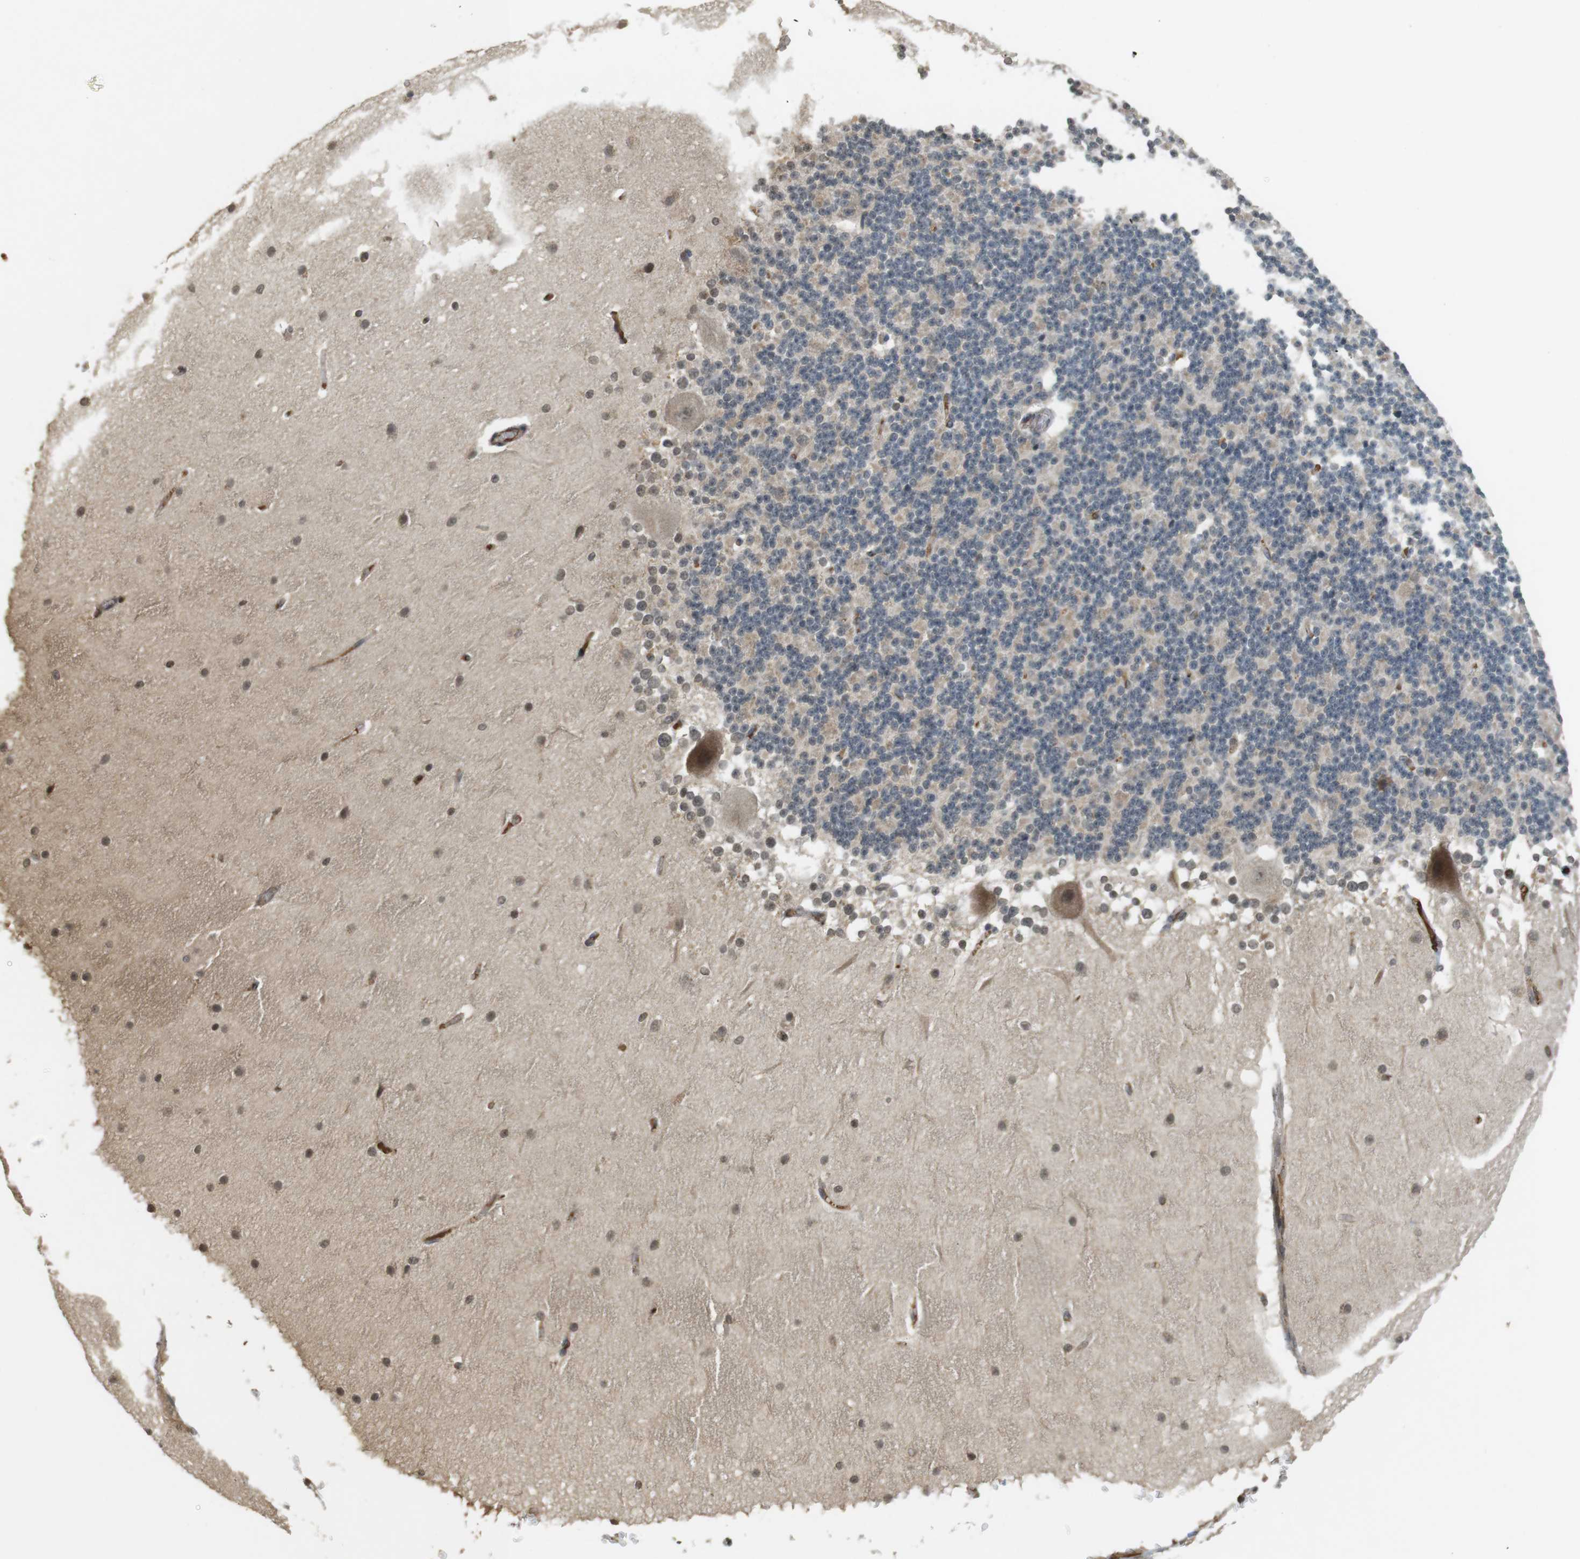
{"staining": {"intensity": "negative", "quantity": "none", "location": "none"}, "tissue": "cerebellum", "cell_type": "Cells in granular layer", "image_type": "normal", "snomed": [{"axis": "morphology", "description": "Normal tissue, NOS"}, {"axis": "topography", "description": "Cerebellum"}], "caption": "Histopathology image shows no significant protein expression in cells in granular layer of benign cerebellum. The staining was performed using DAB to visualize the protein expression in brown, while the nuclei were stained in blue with hematoxylin (Magnification: 20x).", "gene": "SRR", "patient": {"sex": "female", "age": 19}}